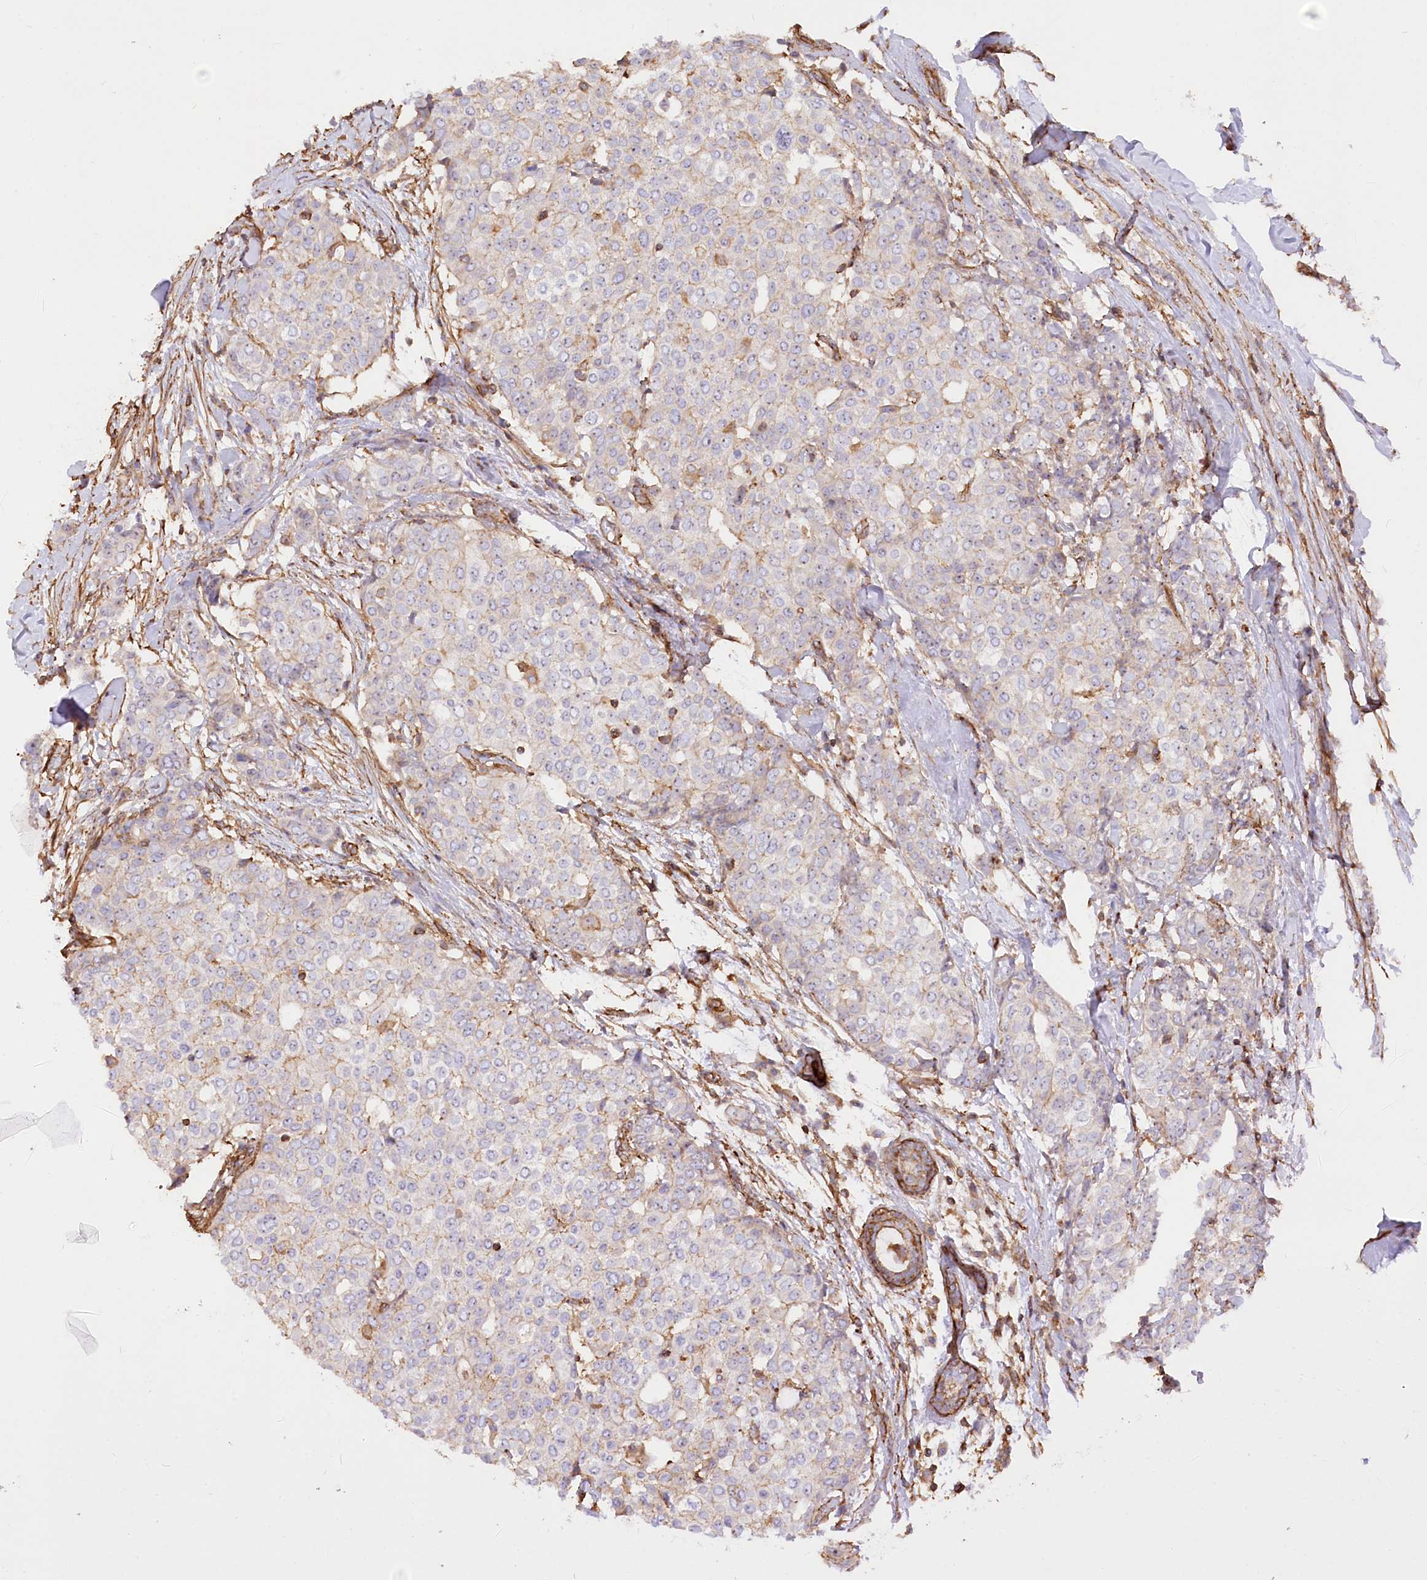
{"staining": {"intensity": "weak", "quantity": "<25%", "location": "cytoplasmic/membranous"}, "tissue": "breast cancer", "cell_type": "Tumor cells", "image_type": "cancer", "snomed": [{"axis": "morphology", "description": "Lobular carcinoma"}, {"axis": "topography", "description": "Breast"}], "caption": "The image reveals no staining of tumor cells in breast cancer (lobular carcinoma). The staining is performed using DAB brown chromogen with nuclei counter-stained in using hematoxylin.", "gene": "WDR36", "patient": {"sex": "female", "age": 51}}